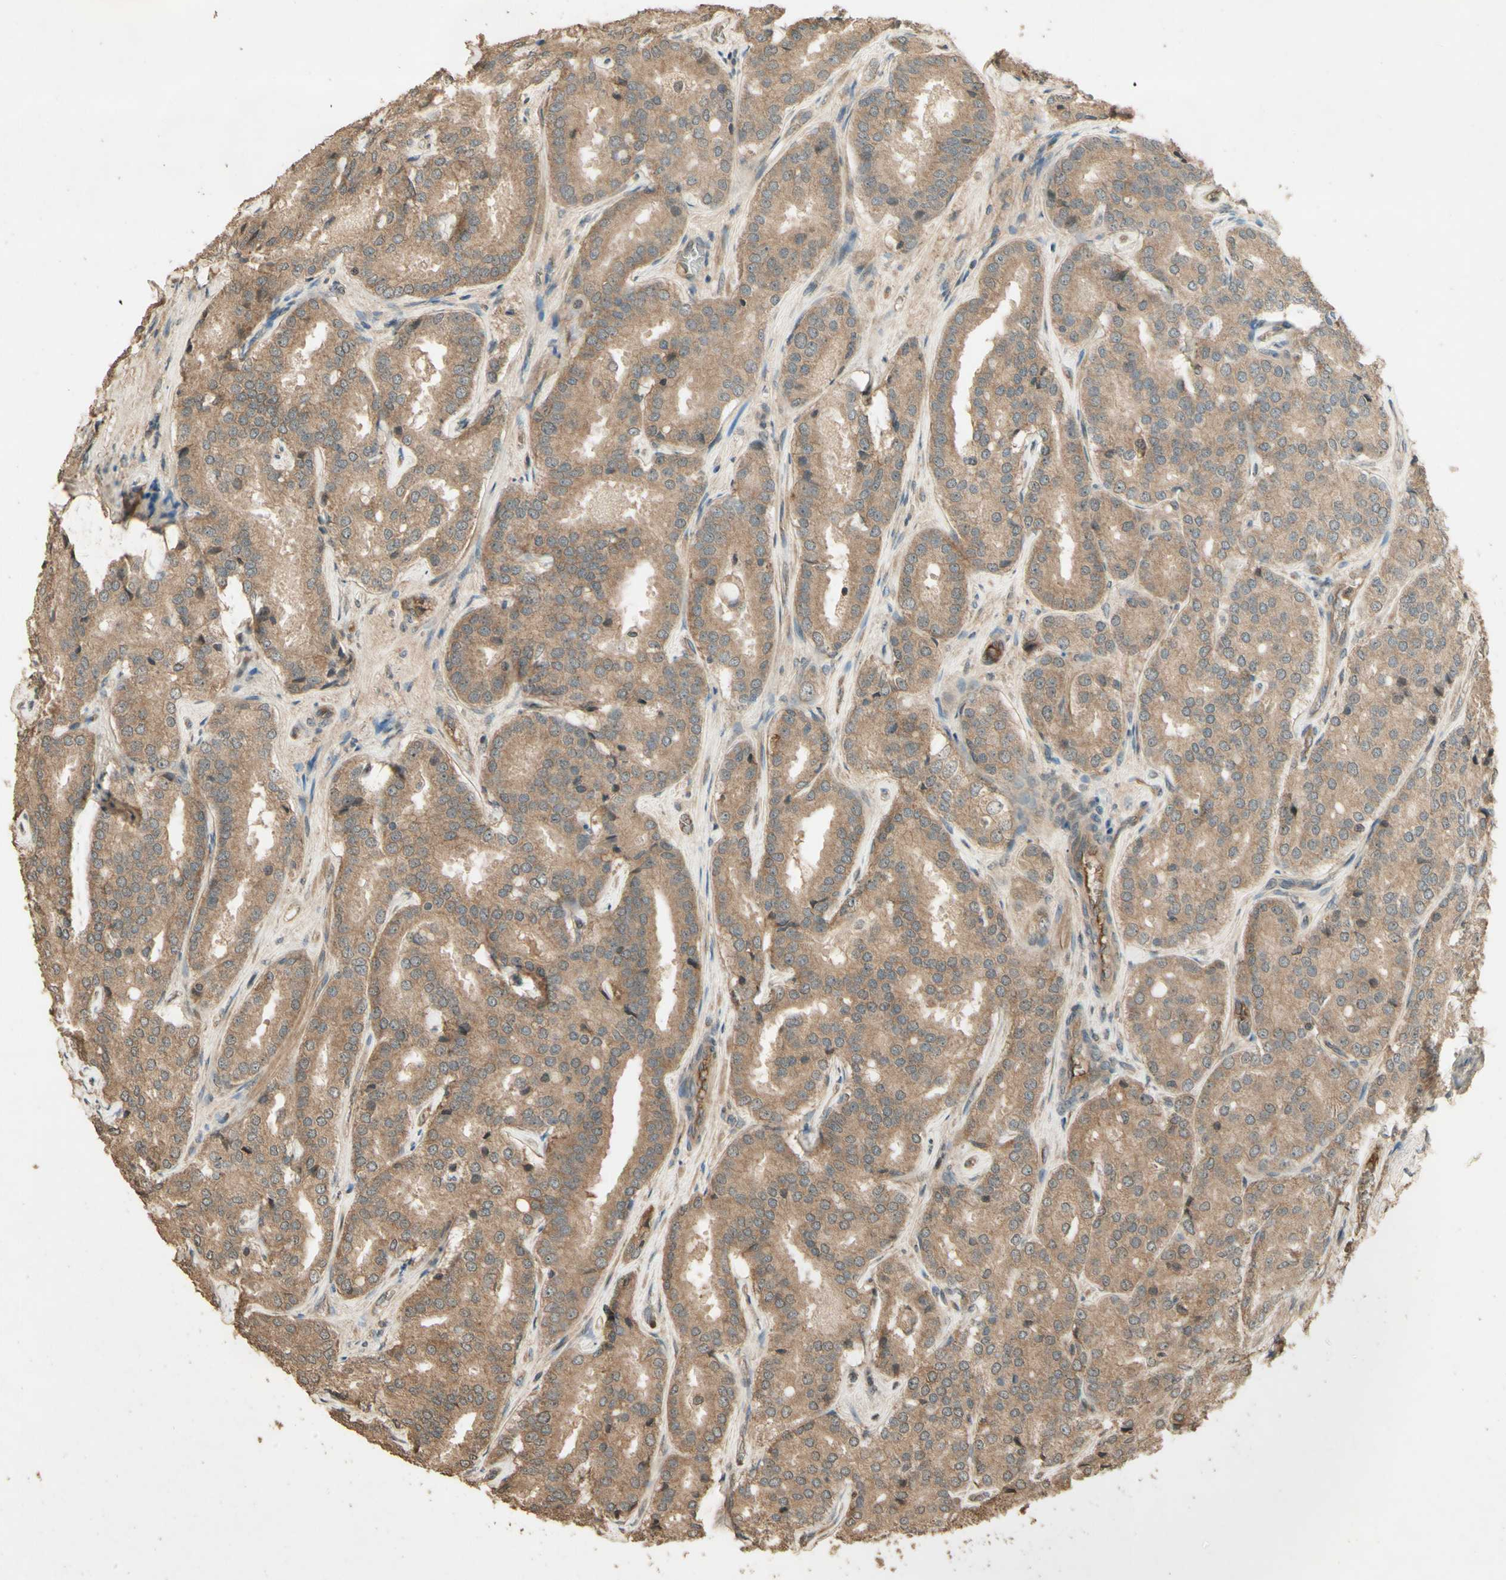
{"staining": {"intensity": "moderate", "quantity": ">75%", "location": "cytoplasmic/membranous"}, "tissue": "prostate cancer", "cell_type": "Tumor cells", "image_type": "cancer", "snomed": [{"axis": "morphology", "description": "Adenocarcinoma, High grade"}, {"axis": "topography", "description": "Prostate"}], "caption": "DAB (3,3'-diaminobenzidine) immunohistochemical staining of prostate adenocarcinoma (high-grade) reveals moderate cytoplasmic/membranous protein expression in about >75% of tumor cells. The staining was performed using DAB to visualize the protein expression in brown, while the nuclei were stained in blue with hematoxylin (Magnification: 20x).", "gene": "SMAD9", "patient": {"sex": "male", "age": 65}}